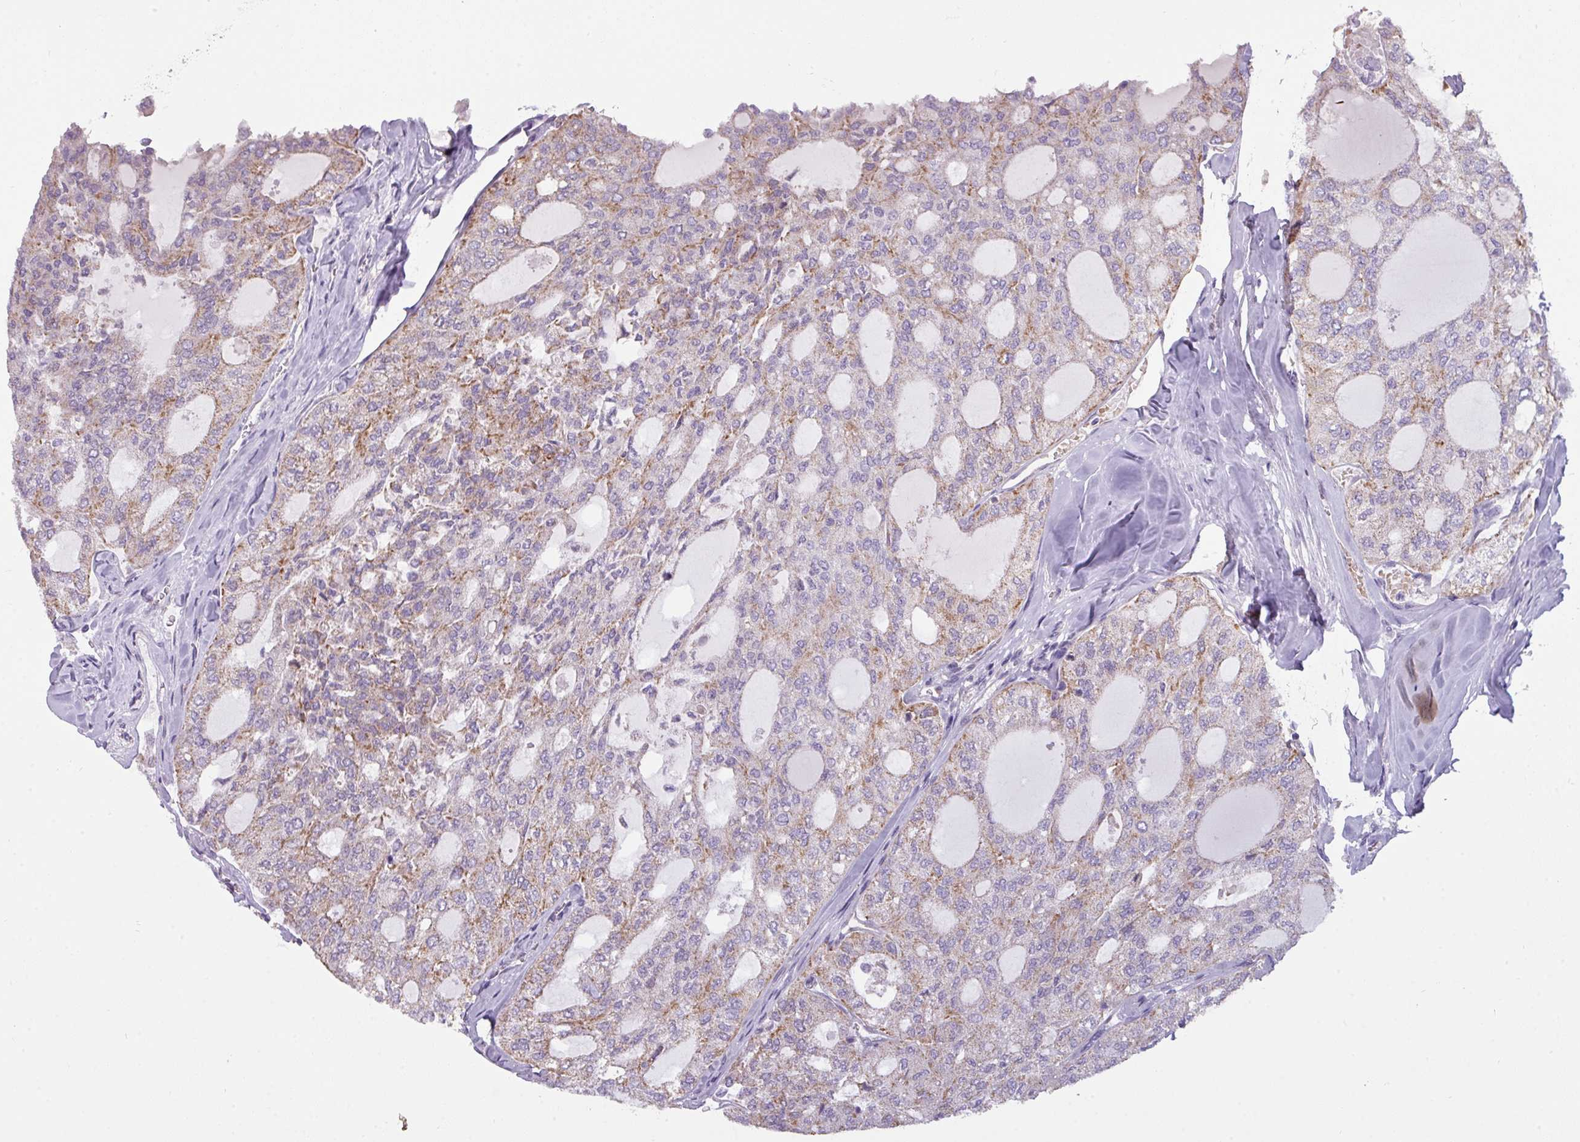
{"staining": {"intensity": "weak", "quantity": "25%-75%", "location": "cytoplasmic/membranous"}, "tissue": "thyroid cancer", "cell_type": "Tumor cells", "image_type": "cancer", "snomed": [{"axis": "morphology", "description": "Follicular adenoma carcinoma, NOS"}, {"axis": "topography", "description": "Thyroid gland"}], "caption": "There is low levels of weak cytoplasmic/membranous positivity in tumor cells of thyroid cancer, as demonstrated by immunohistochemical staining (brown color).", "gene": "C2orf68", "patient": {"sex": "male", "age": 75}}